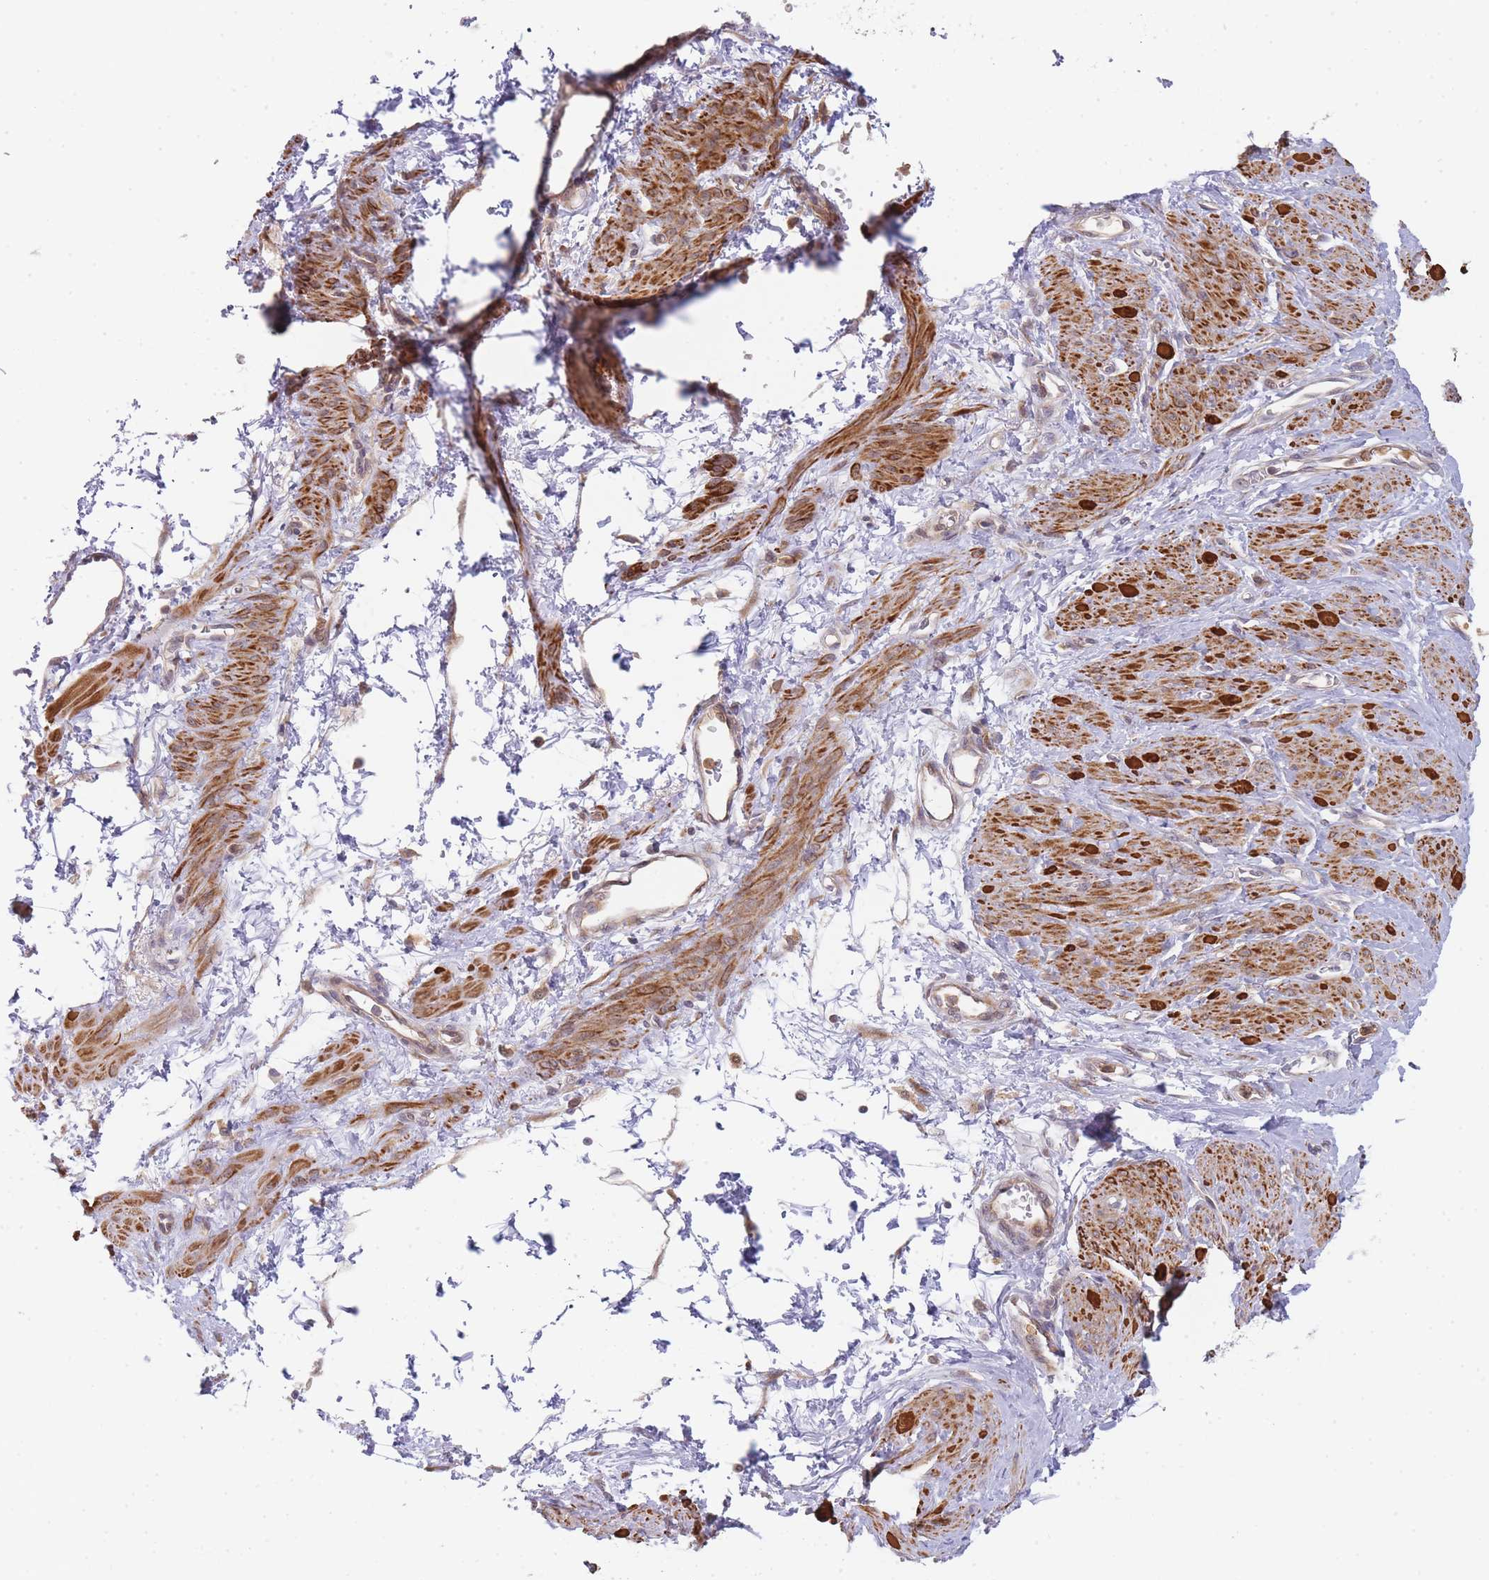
{"staining": {"intensity": "strong", "quantity": ">75%", "location": "cytoplasmic/membranous"}, "tissue": "smooth muscle", "cell_type": "Smooth muscle cells", "image_type": "normal", "snomed": [{"axis": "morphology", "description": "Normal tissue, NOS"}, {"axis": "topography", "description": "Smooth muscle"}, {"axis": "topography", "description": "Uterus"}], "caption": "IHC micrograph of normal smooth muscle stained for a protein (brown), which shows high levels of strong cytoplasmic/membranous staining in about >75% of smooth muscle cells.", "gene": "TRIM26", "patient": {"sex": "female", "age": 39}}